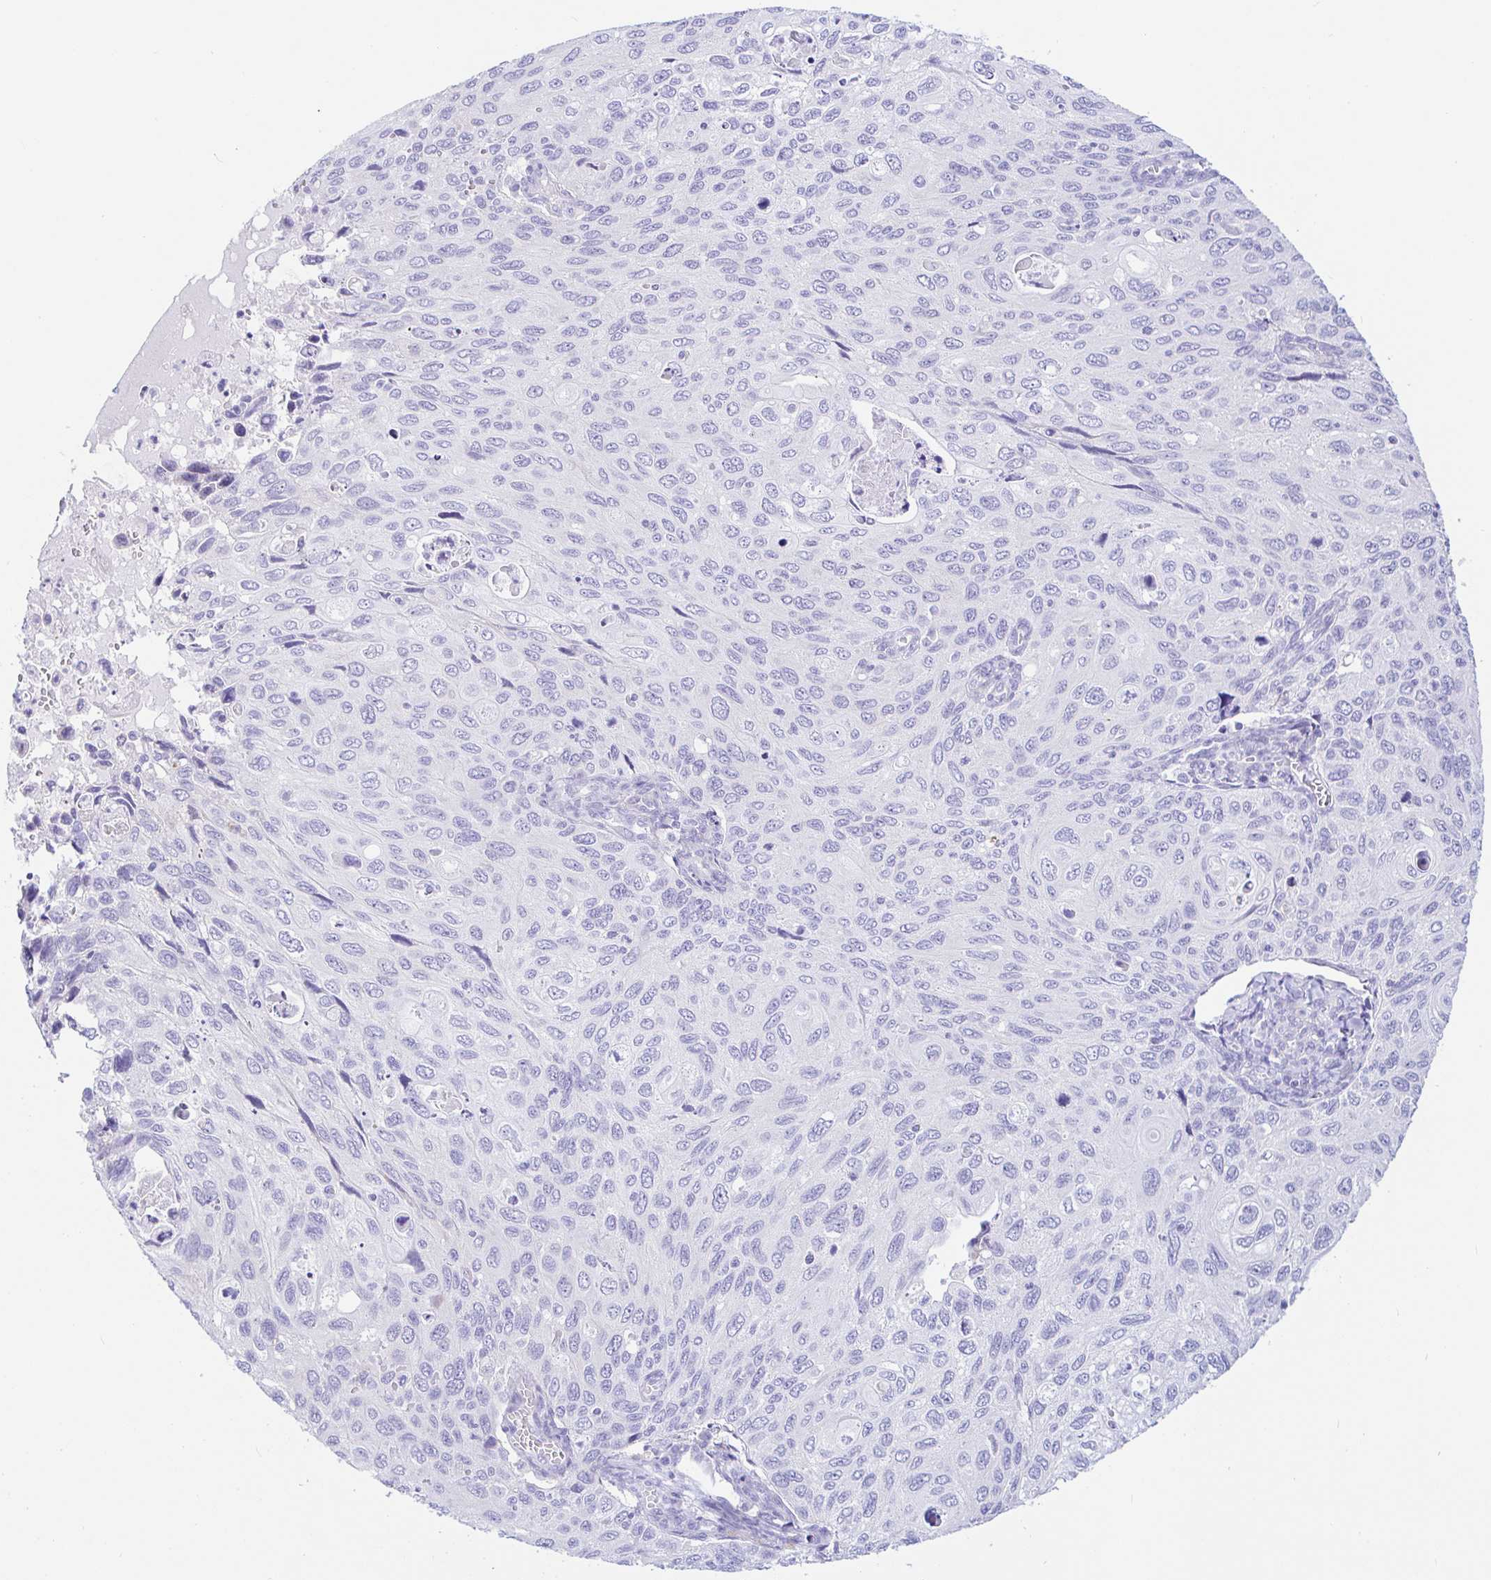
{"staining": {"intensity": "negative", "quantity": "none", "location": "none"}, "tissue": "cervical cancer", "cell_type": "Tumor cells", "image_type": "cancer", "snomed": [{"axis": "morphology", "description": "Squamous cell carcinoma, NOS"}, {"axis": "topography", "description": "Cervix"}], "caption": "Tumor cells show no significant positivity in squamous cell carcinoma (cervical).", "gene": "PINLYP", "patient": {"sex": "female", "age": 70}}